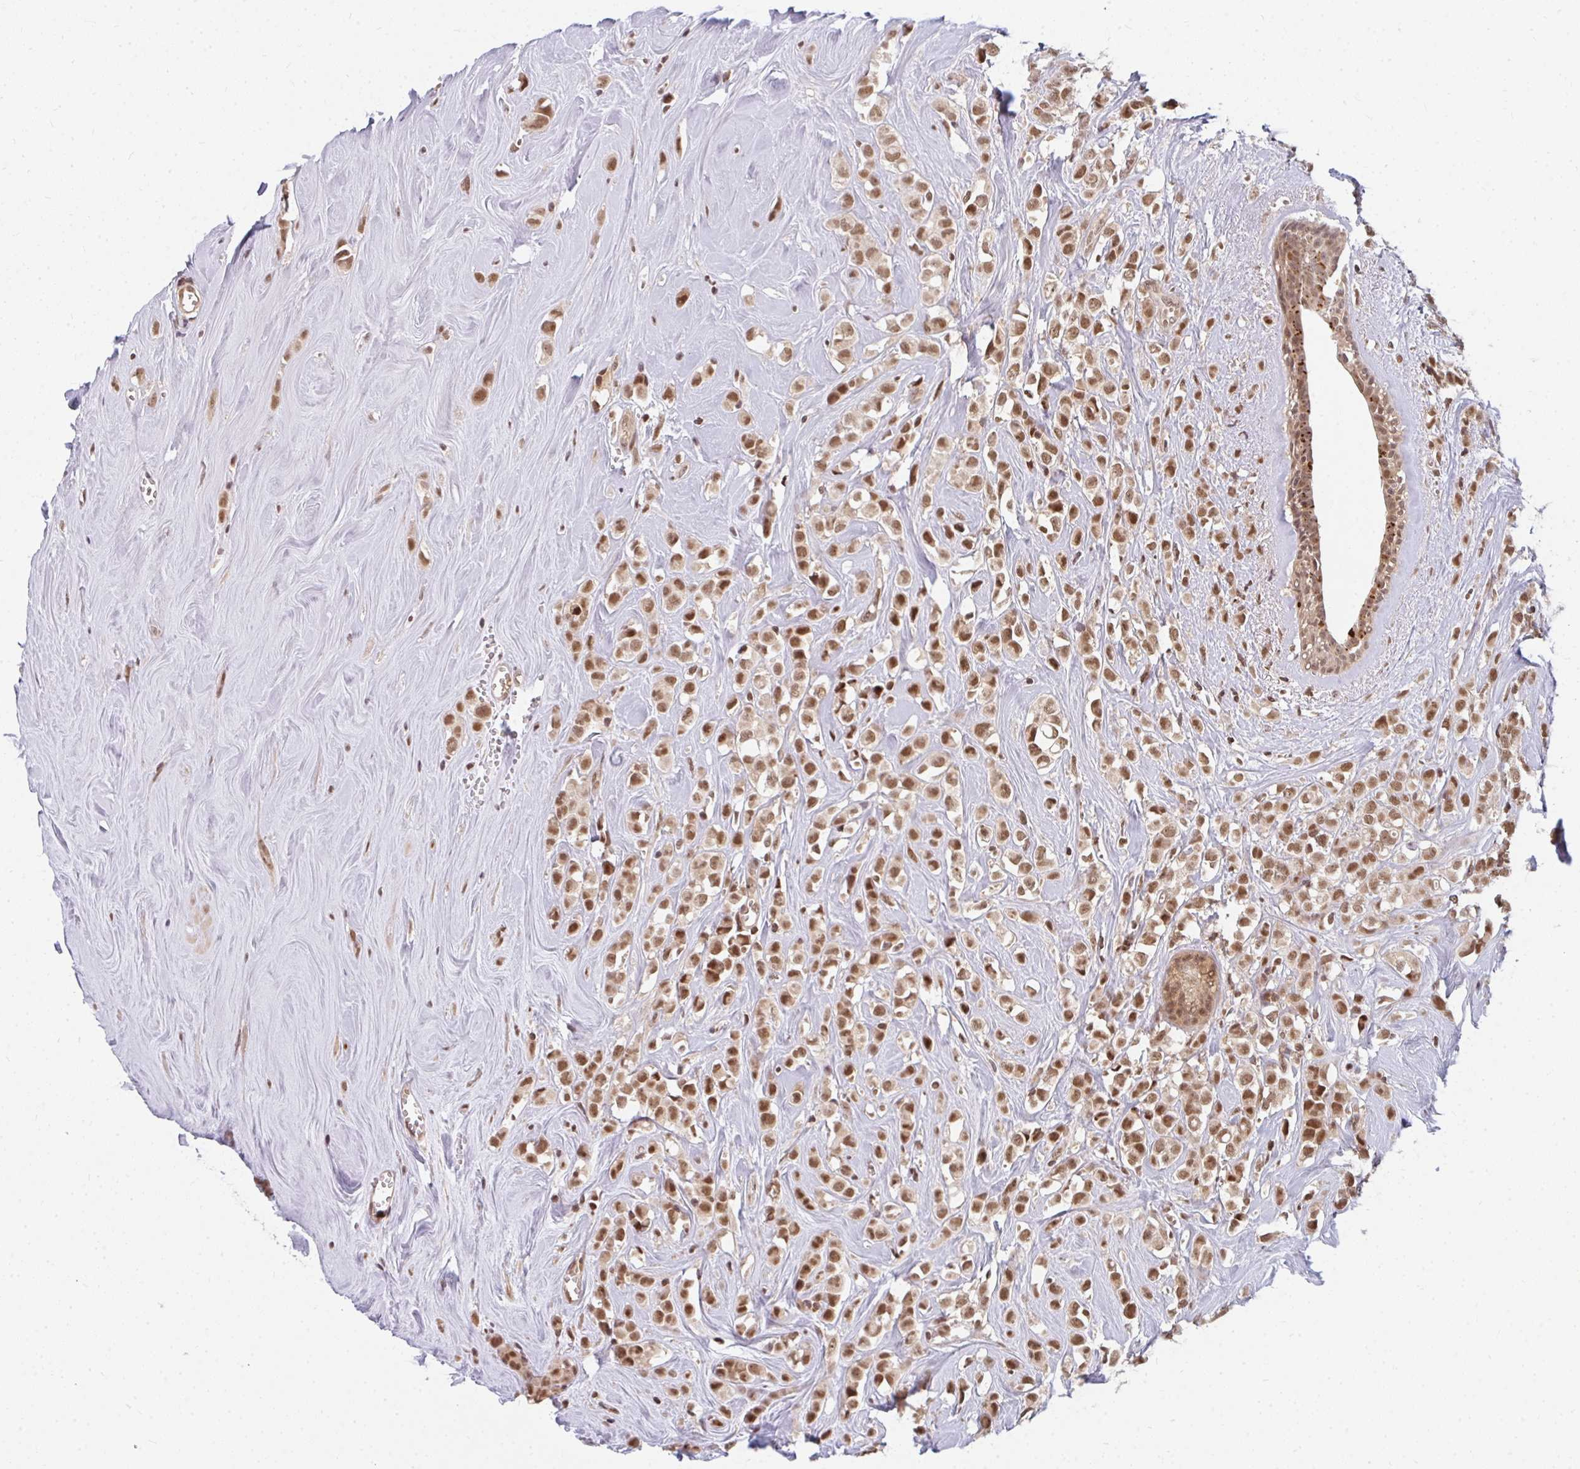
{"staining": {"intensity": "moderate", "quantity": ">75%", "location": "nuclear"}, "tissue": "breast cancer", "cell_type": "Tumor cells", "image_type": "cancer", "snomed": [{"axis": "morphology", "description": "Duct carcinoma"}, {"axis": "topography", "description": "Breast"}], "caption": "Breast infiltrating ductal carcinoma stained with IHC demonstrates moderate nuclear expression in approximately >75% of tumor cells.", "gene": "GTF3C6", "patient": {"sex": "female", "age": 80}}